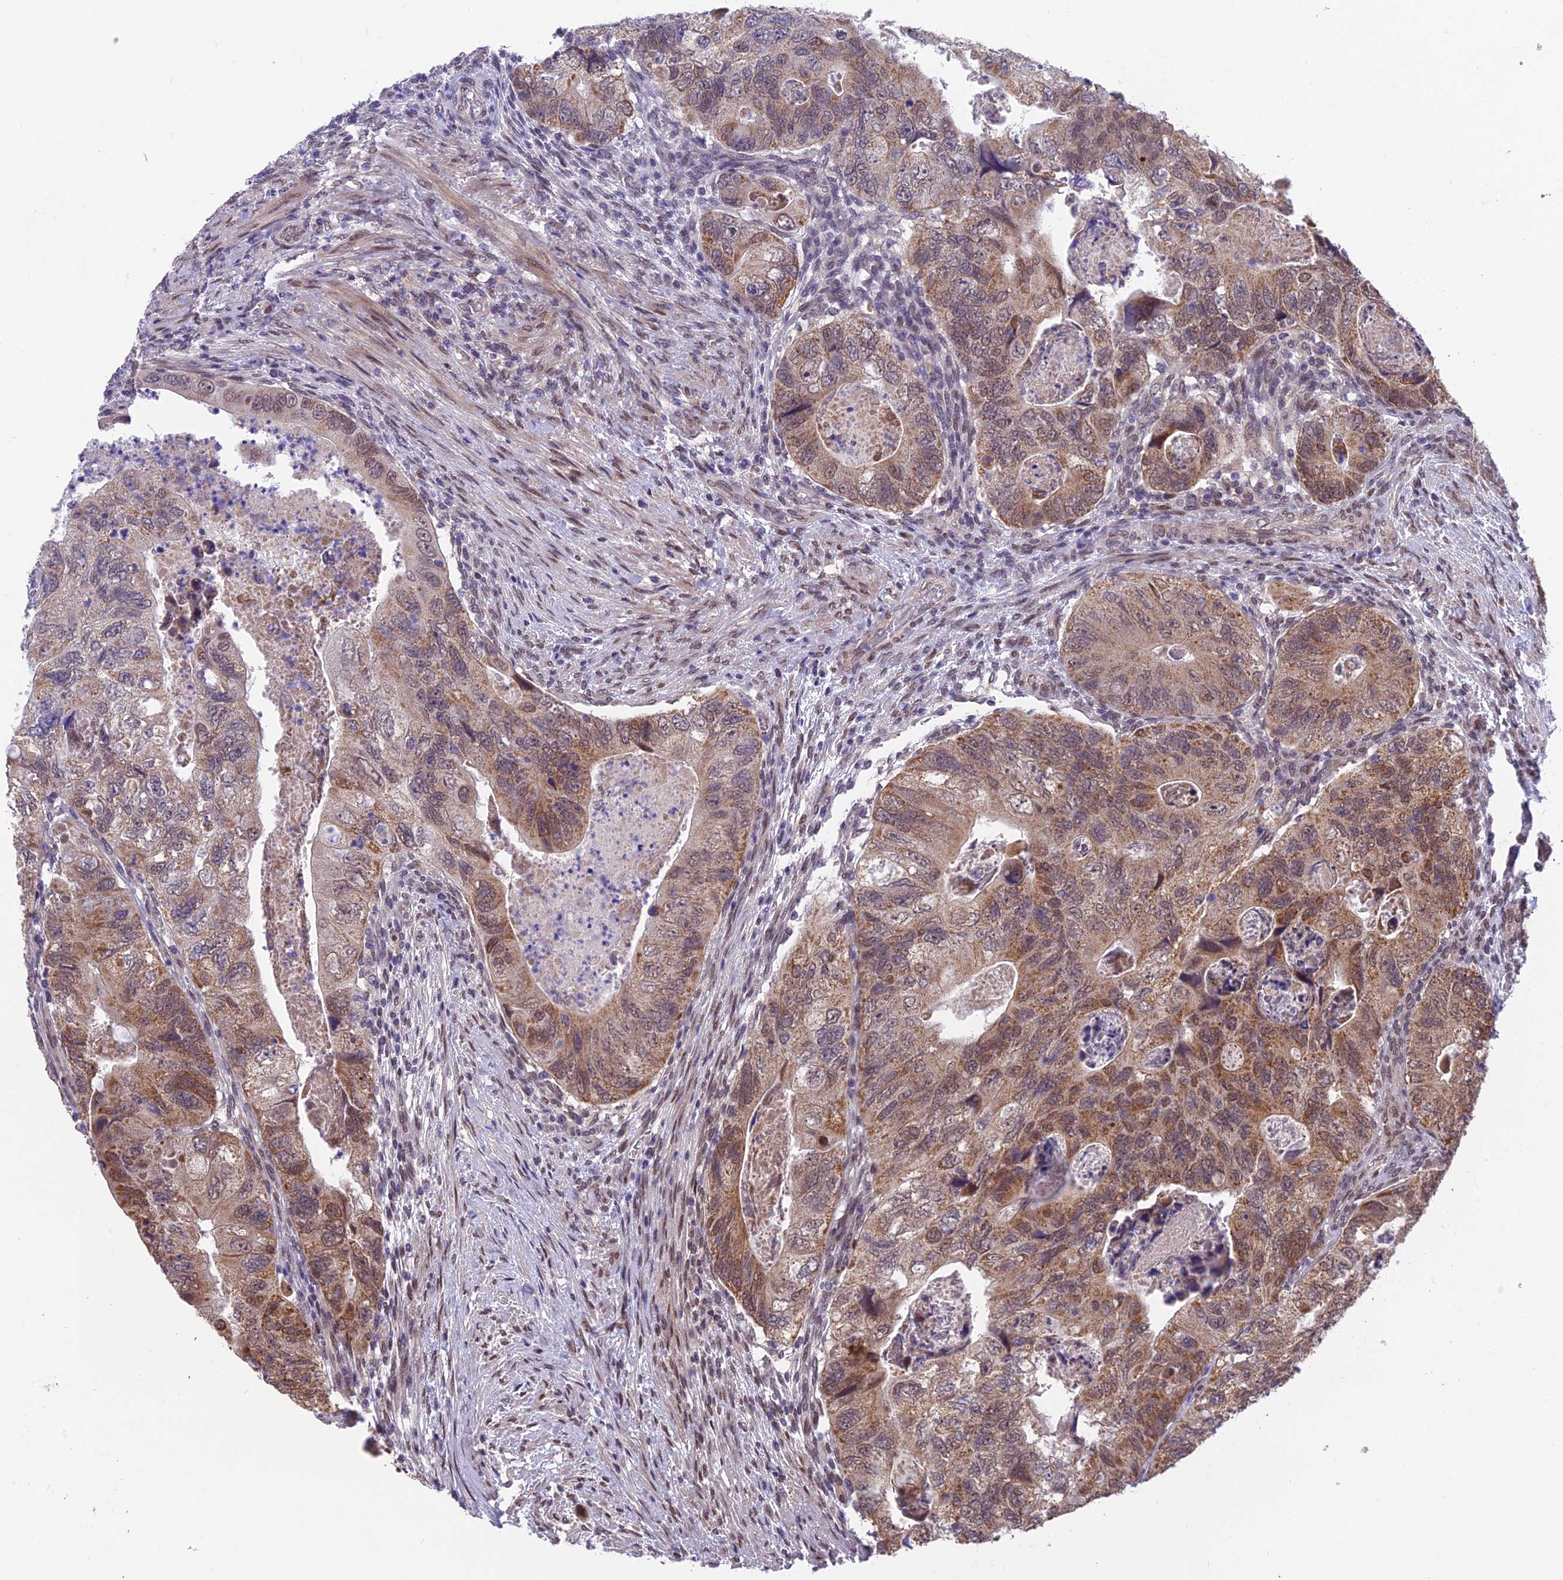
{"staining": {"intensity": "moderate", "quantity": "25%-75%", "location": "cytoplasmic/membranous,nuclear"}, "tissue": "colorectal cancer", "cell_type": "Tumor cells", "image_type": "cancer", "snomed": [{"axis": "morphology", "description": "Adenocarcinoma, NOS"}, {"axis": "topography", "description": "Rectum"}], "caption": "Human colorectal cancer stained for a protein (brown) reveals moderate cytoplasmic/membranous and nuclear positive expression in about 25%-75% of tumor cells.", "gene": "CYP2R1", "patient": {"sex": "male", "age": 63}}